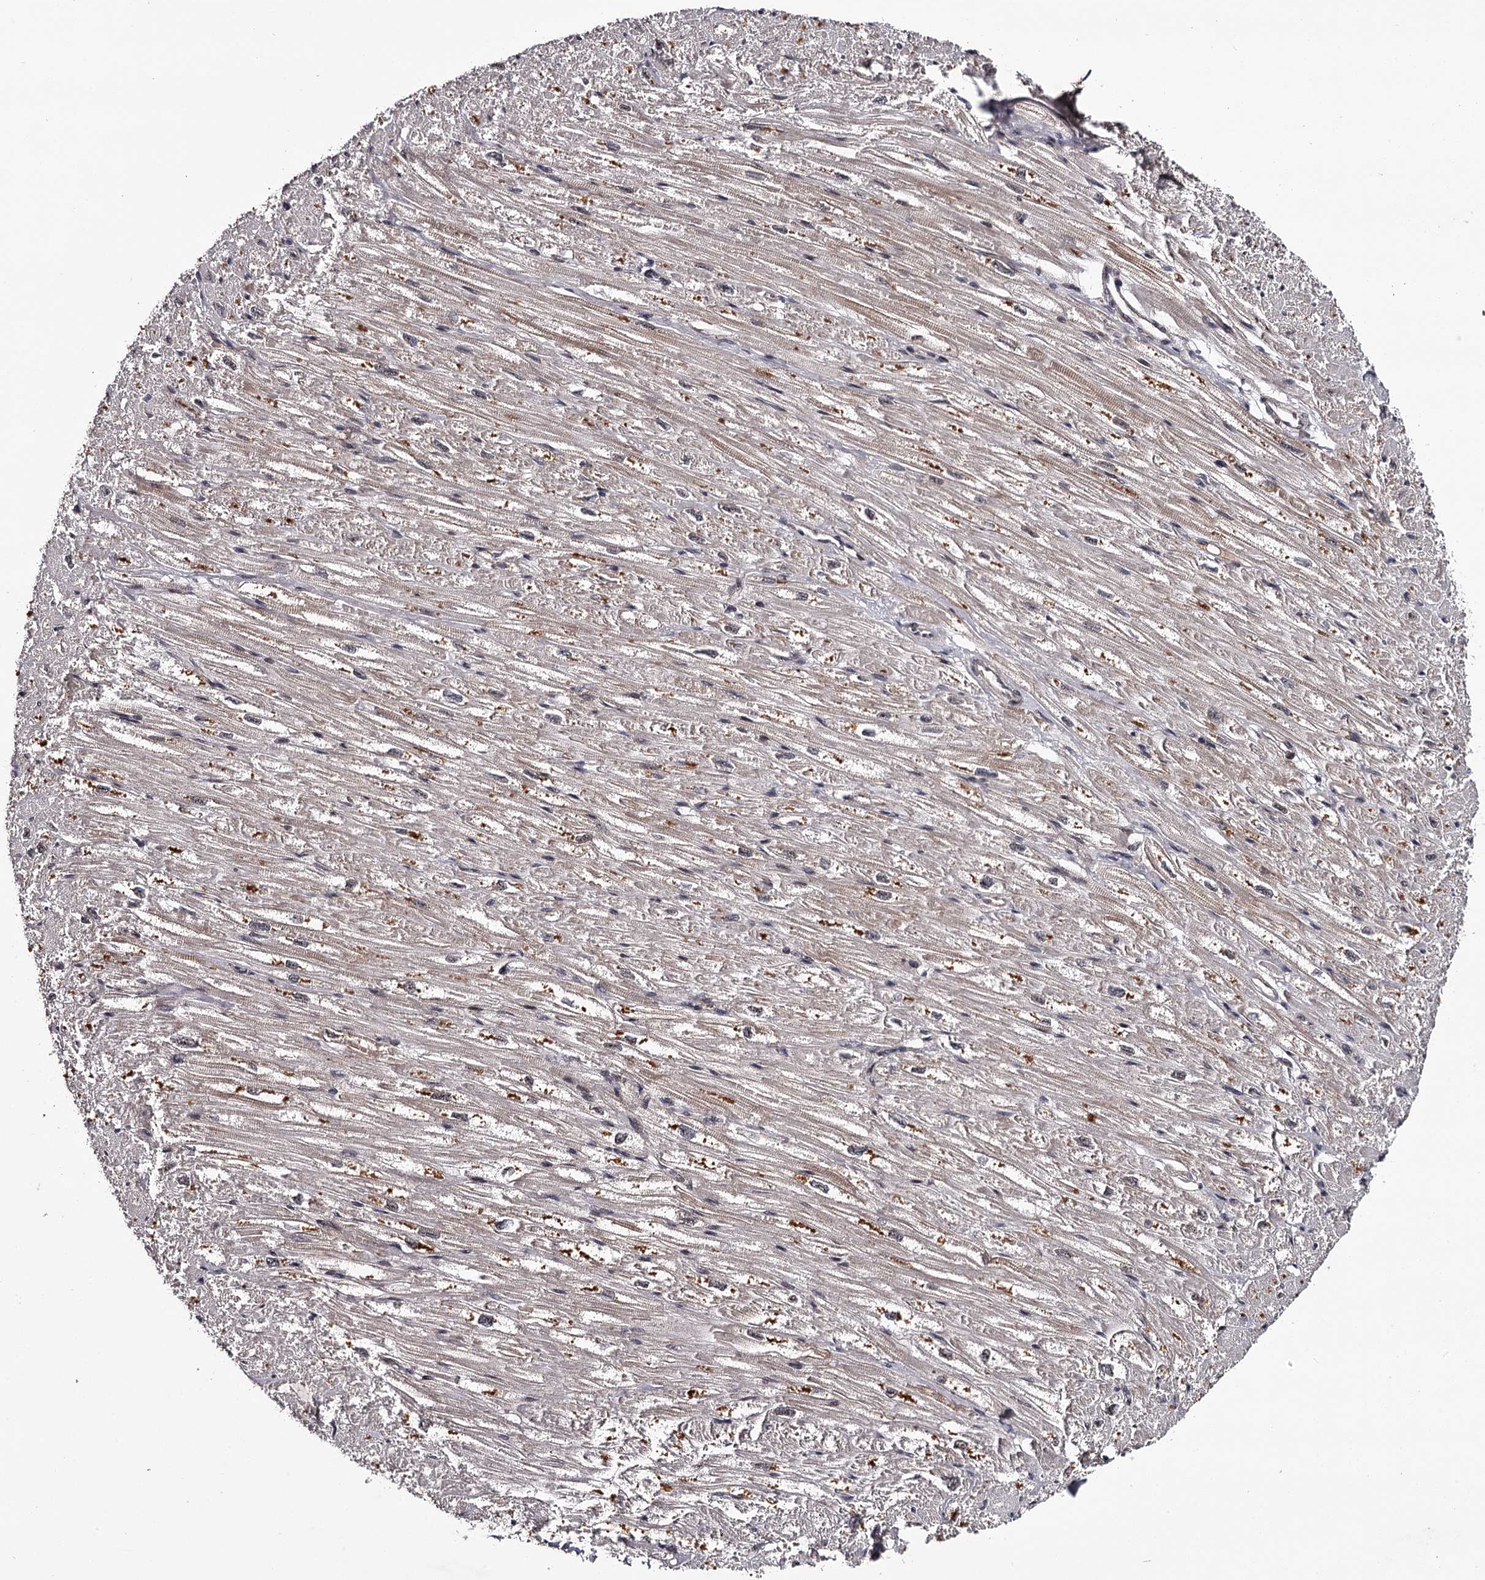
{"staining": {"intensity": "moderate", "quantity": "<25%", "location": "cytoplasmic/membranous"}, "tissue": "heart muscle", "cell_type": "Cardiomyocytes", "image_type": "normal", "snomed": [{"axis": "morphology", "description": "Normal tissue, NOS"}, {"axis": "topography", "description": "Heart"}], "caption": "A micrograph of heart muscle stained for a protein reveals moderate cytoplasmic/membranous brown staining in cardiomyocytes. The staining was performed using DAB, with brown indicating positive protein expression. Nuclei are stained blue with hematoxylin.", "gene": "RNF44", "patient": {"sex": "male", "age": 50}}